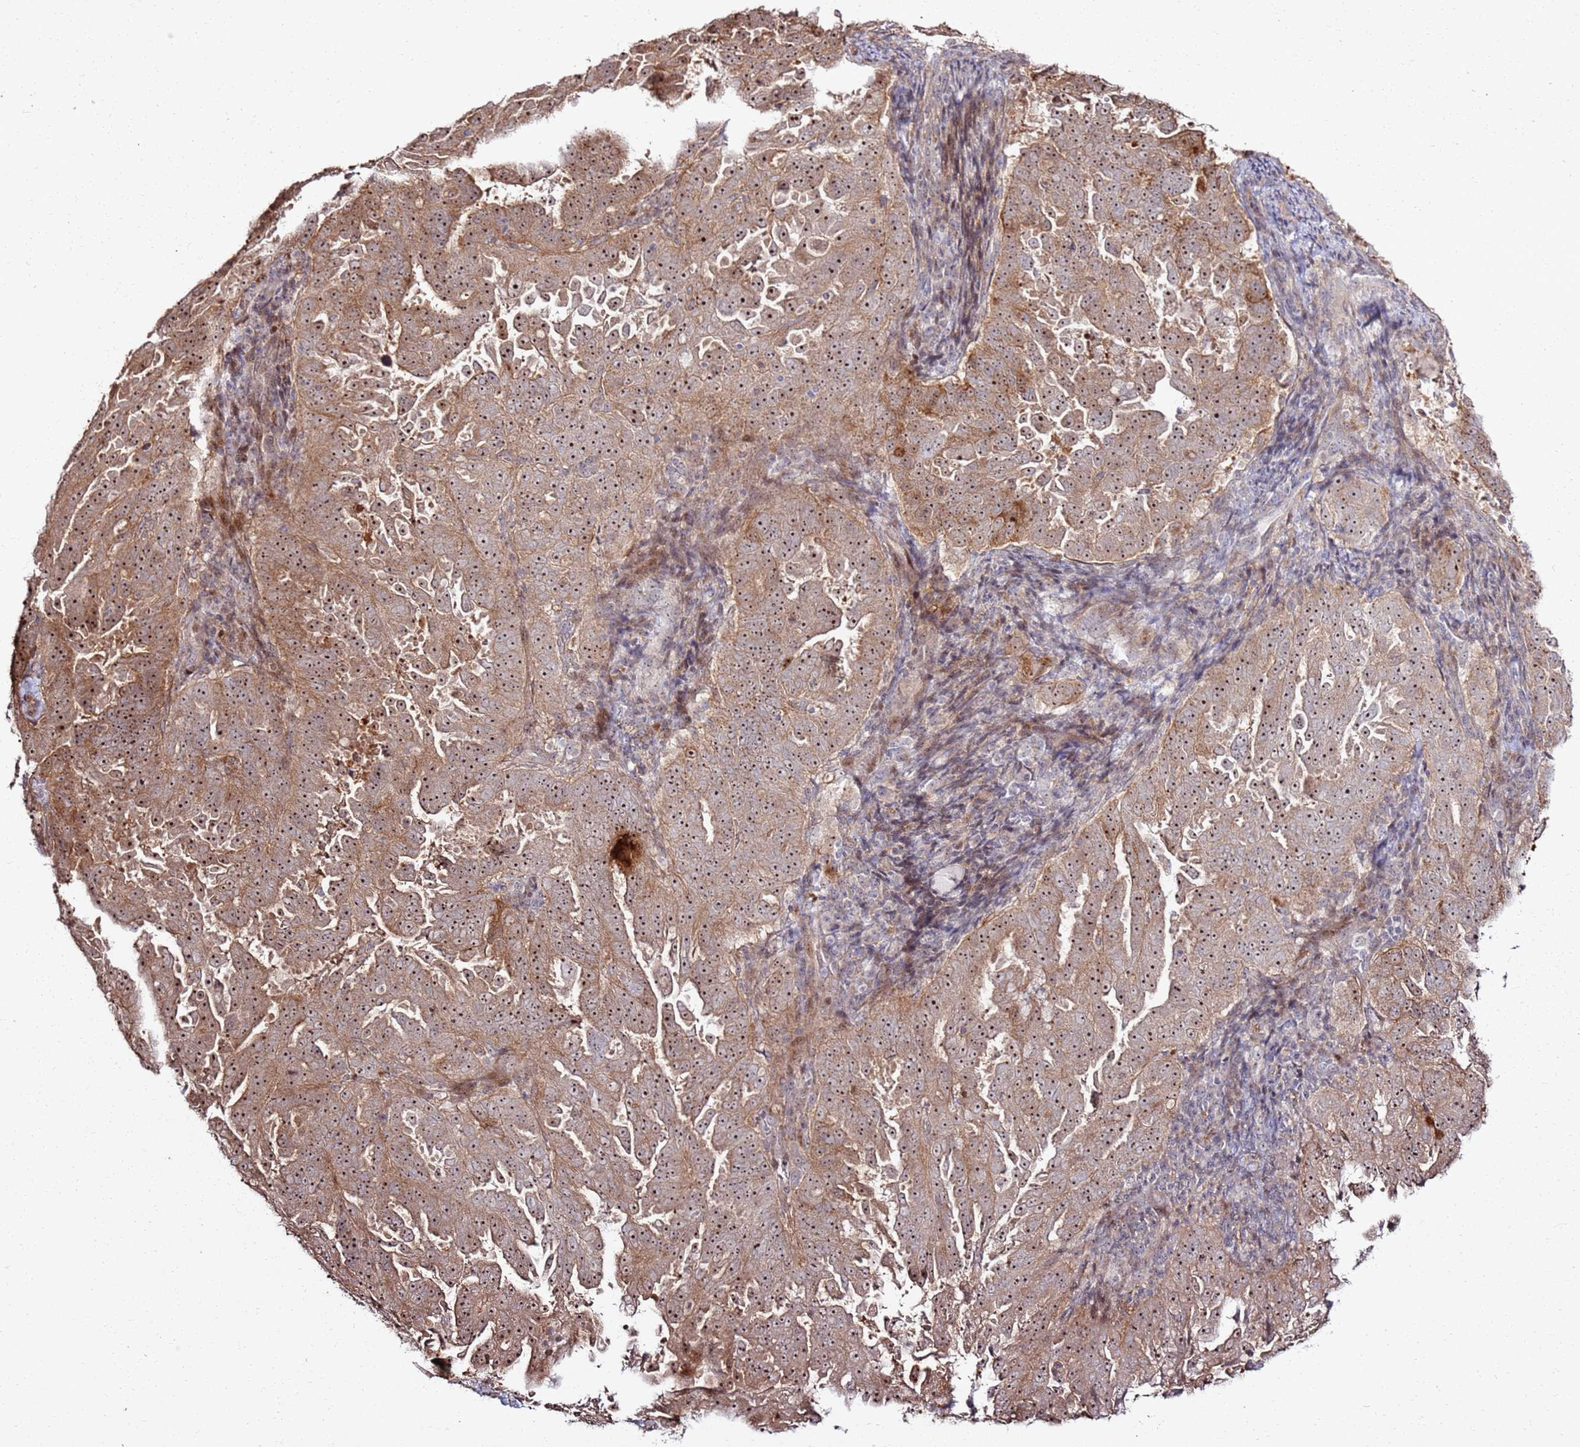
{"staining": {"intensity": "moderate", "quantity": ">75%", "location": "cytoplasmic/membranous,nuclear"}, "tissue": "endometrial cancer", "cell_type": "Tumor cells", "image_type": "cancer", "snomed": [{"axis": "morphology", "description": "Adenocarcinoma, NOS"}, {"axis": "topography", "description": "Endometrium"}], "caption": "This micrograph demonstrates immunohistochemistry staining of human endometrial cancer, with medium moderate cytoplasmic/membranous and nuclear staining in approximately >75% of tumor cells.", "gene": "CNPY1", "patient": {"sex": "female", "age": 65}}